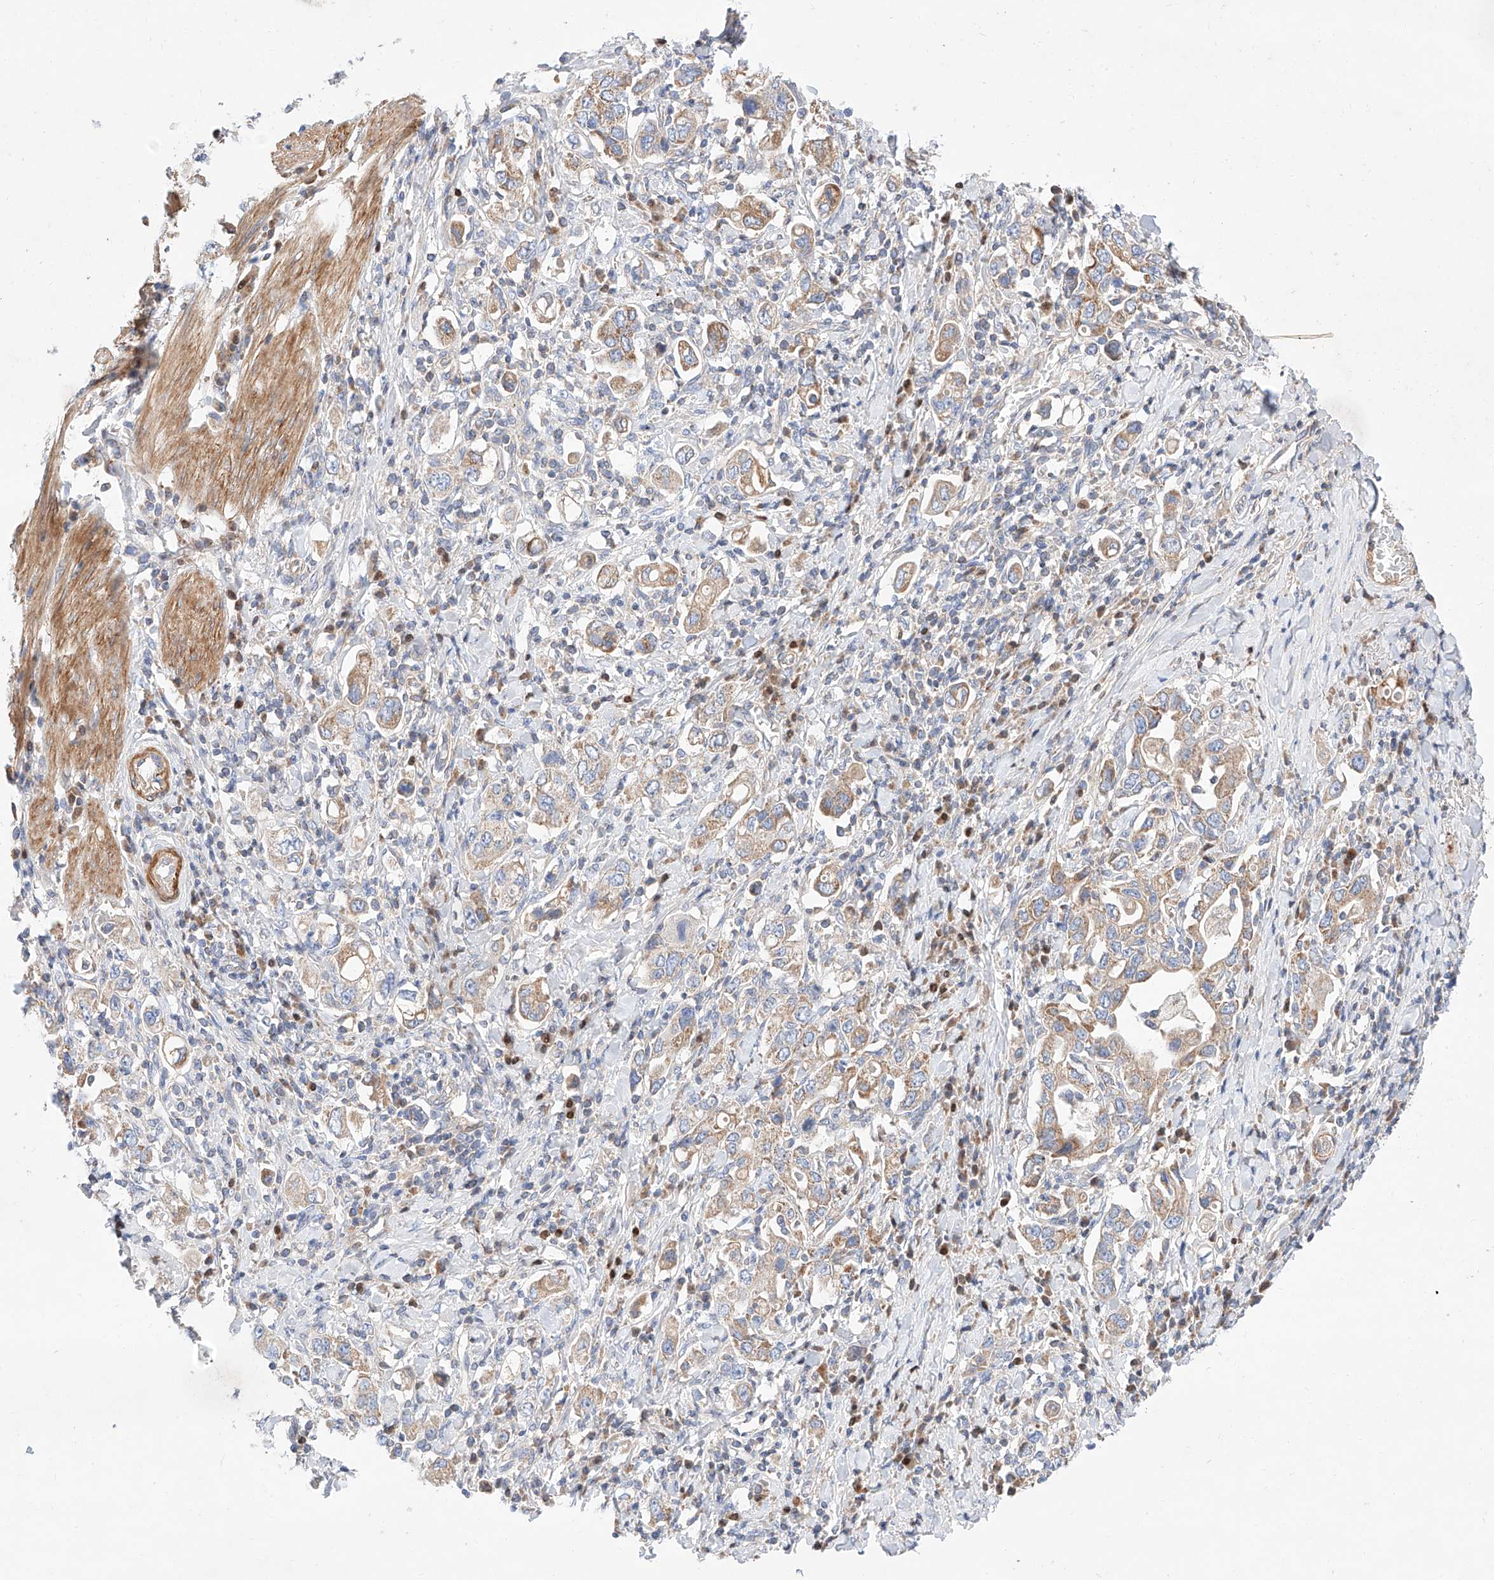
{"staining": {"intensity": "moderate", "quantity": ">75%", "location": "cytoplasmic/membranous"}, "tissue": "stomach cancer", "cell_type": "Tumor cells", "image_type": "cancer", "snomed": [{"axis": "morphology", "description": "Adenocarcinoma, NOS"}, {"axis": "topography", "description": "Stomach, upper"}], "caption": "High-magnification brightfield microscopy of adenocarcinoma (stomach) stained with DAB (brown) and counterstained with hematoxylin (blue). tumor cells exhibit moderate cytoplasmic/membranous staining is appreciated in about>75% of cells.", "gene": "C6orf118", "patient": {"sex": "male", "age": 62}}